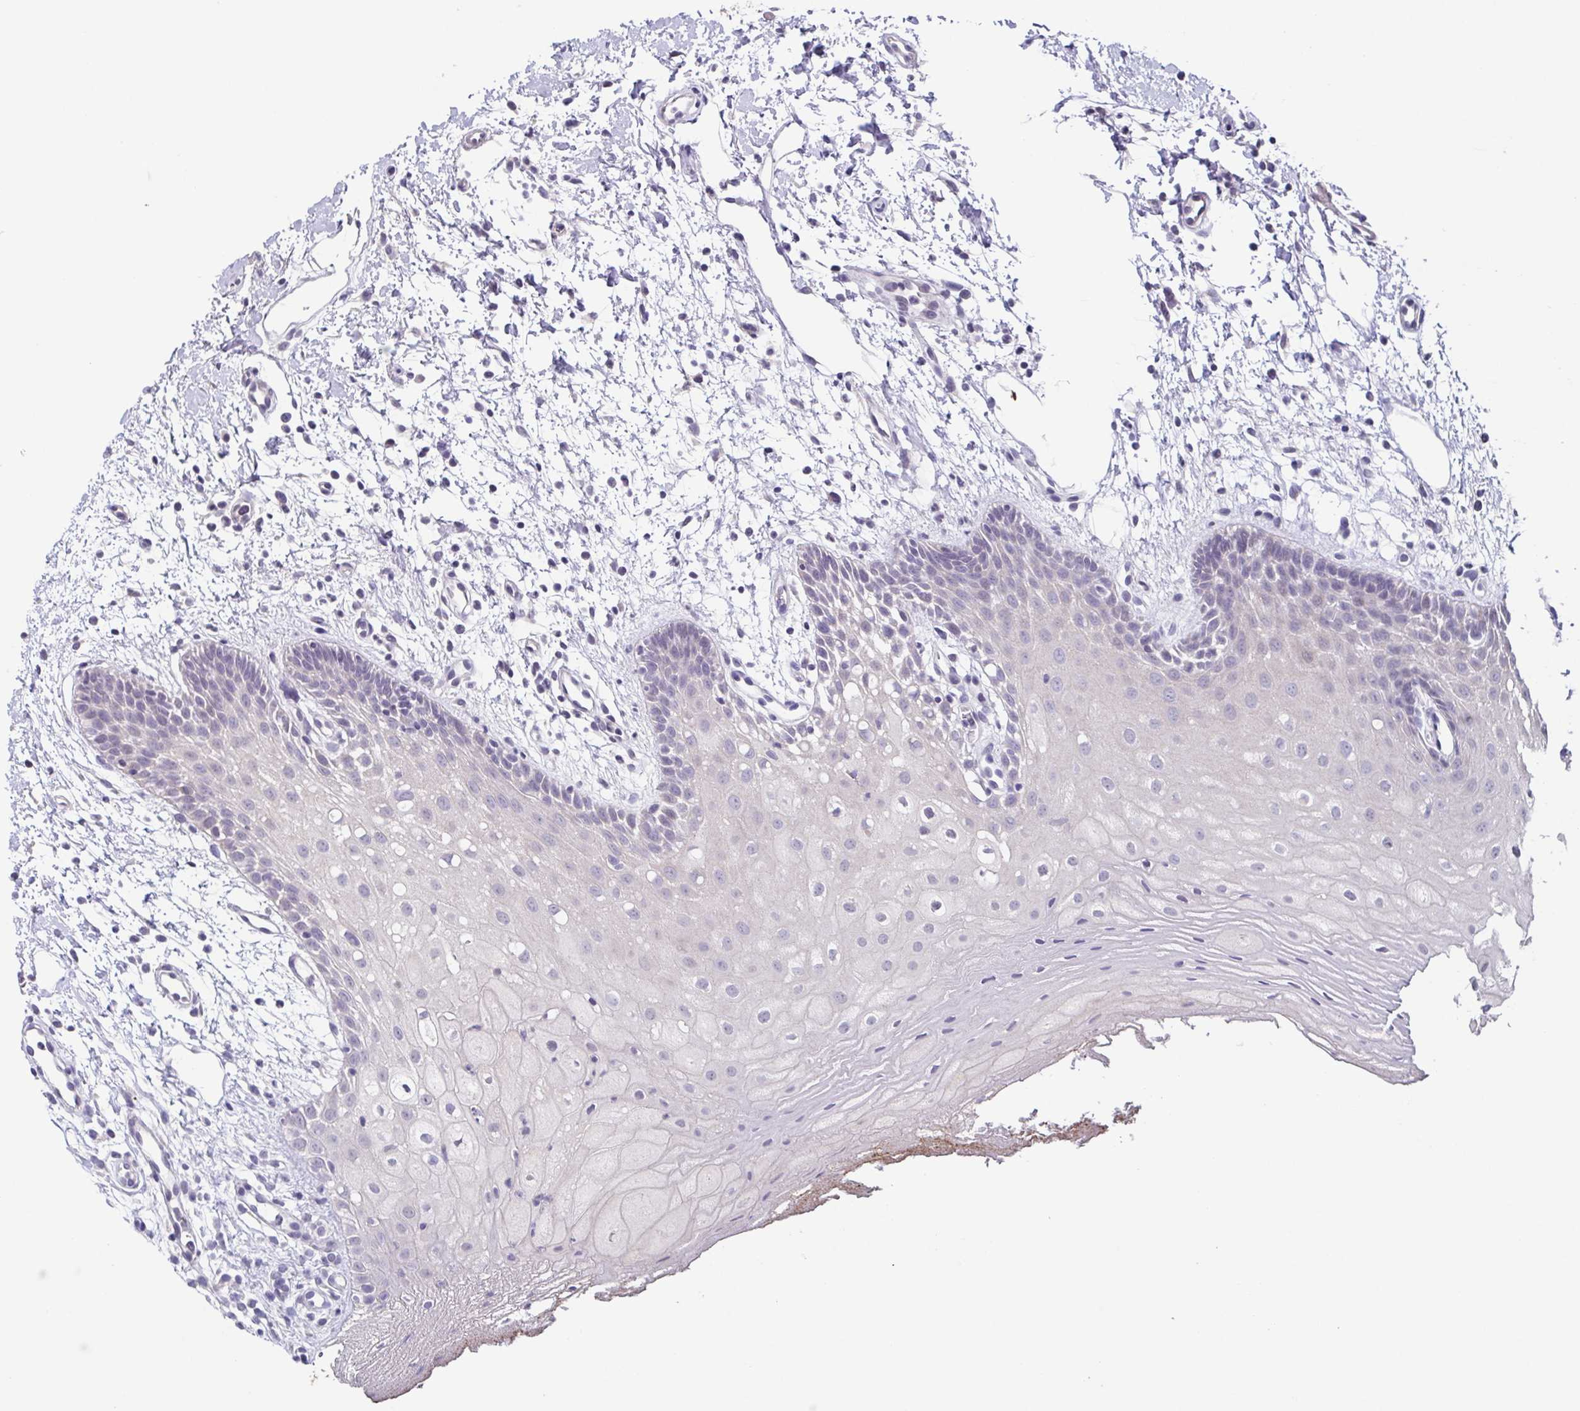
{"staining": {"intensity": "negative", "quantity": "none", "location": "none"}, "tissue": "oral mucosa", "cell_type": "Squamous epithelial cells", "image_type": "normal", "snomed": [{"axis": "morphology", "description": "Normal tissue, NOS"}, {"axis": "morphology", "description": "Squamous cell carcinoma, NOS"}, {"axis": "topography", "description": "Oral tissue"}, {"axis": "topography", "description": "Tounge, NOS"}, {"axis": "topography", "description": "Head-Neck"}], "caption": "The micrograph shows no significant staining in squamous epithelial cells of oral mucosa.", "gene": "GHRL", "patient": {"sex": "male", "age": 62}}